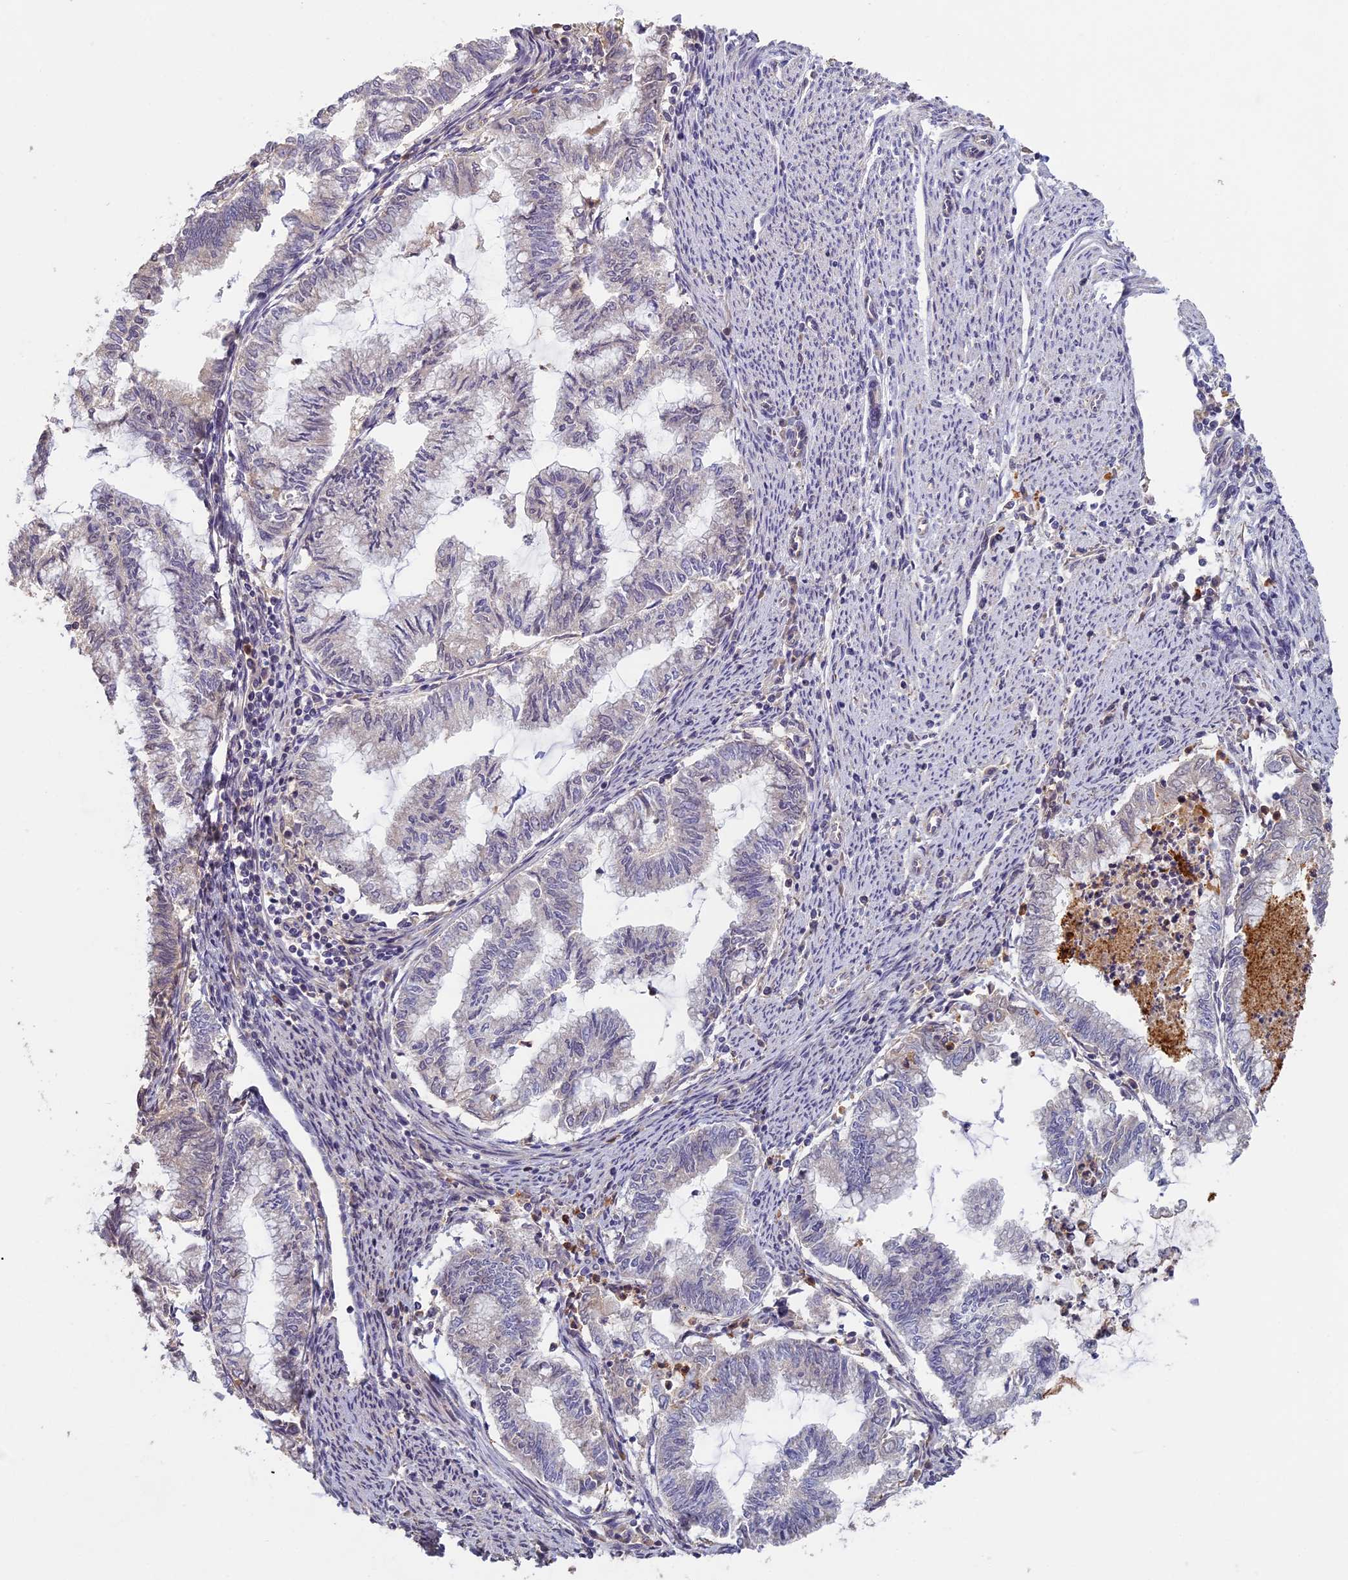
{"staining": {"intensity": "negative", "quantity": "none", "location": "none"}, "tissue": "endometrial cancer", "cell_type": "Tumor cells", "image_type": "cancer", "snomed": [{"axis": "morphology", "description": "Adenocarcinoma, NOS"}, {"axis": "topography", "description": "Endometrium"}], "caption": "Tumor cells are negative for brown protein staining in endometrial cancer.", "gene": "AP4E1", "patient": {"sex": "female", "age": 79}}